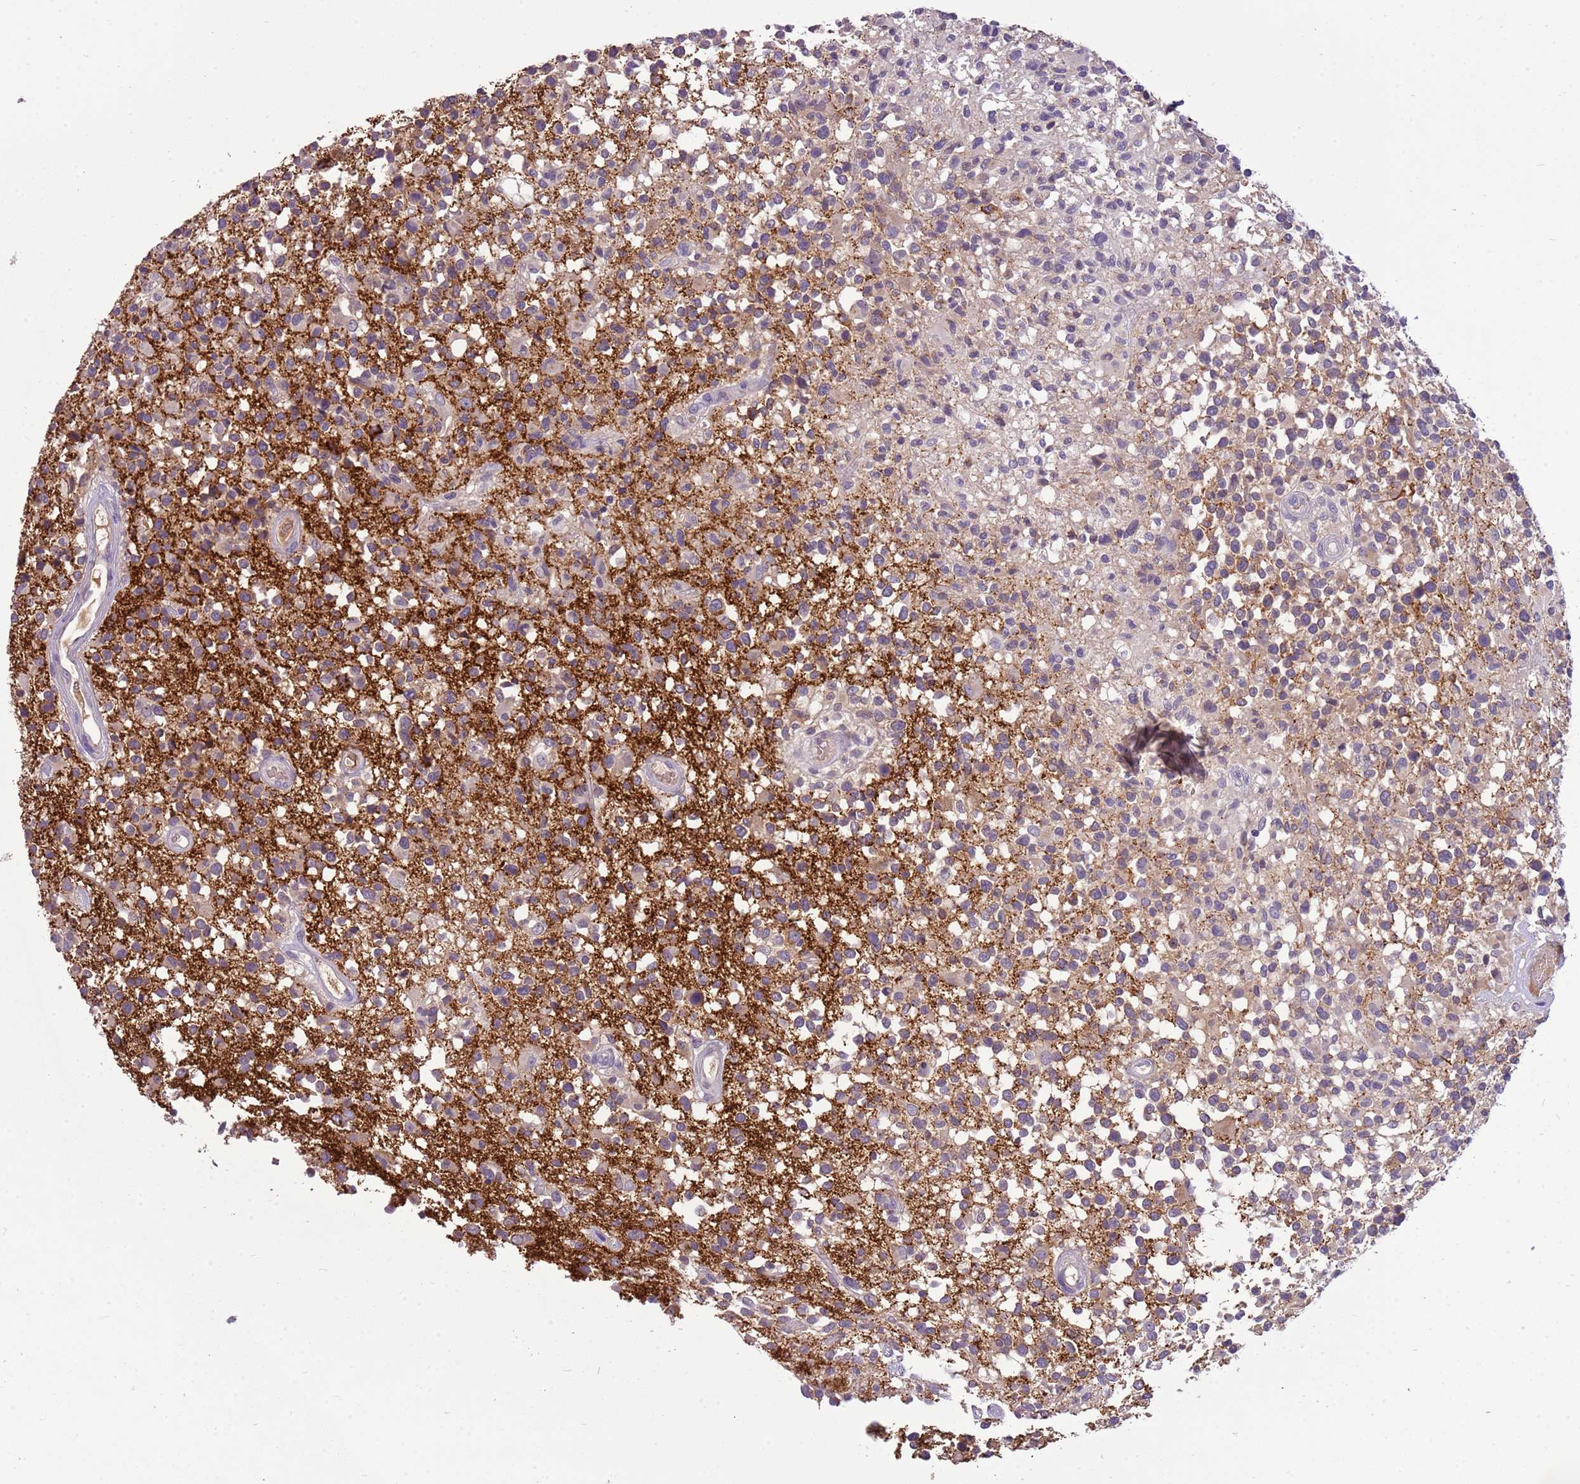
{"staining": {"intensity": "weak", "quantity": "<25%", "location": "cytoplasmic/membranous"}, "tissue": "glioma", "cell_type": "Tumor cells", "image_type": "cancer", "snomed": [{"axis": "morphology", "description": "Glioma, malignant, High grade"}, {"axis": "morphology", "description": "Glioblastoma, NOS"}, {"axis": "topography", "description": "Brain"}], "caption": "High magnification brightfield microscopy of glioblastoma stained with DAB (3,3'-diaminobenzidine) (brown) and counterstained with hematoxylin (blue): tumor cells show no significant positivity.", "gene": "SCAMP5", "patient": {"sex": "male", "age": 60}}